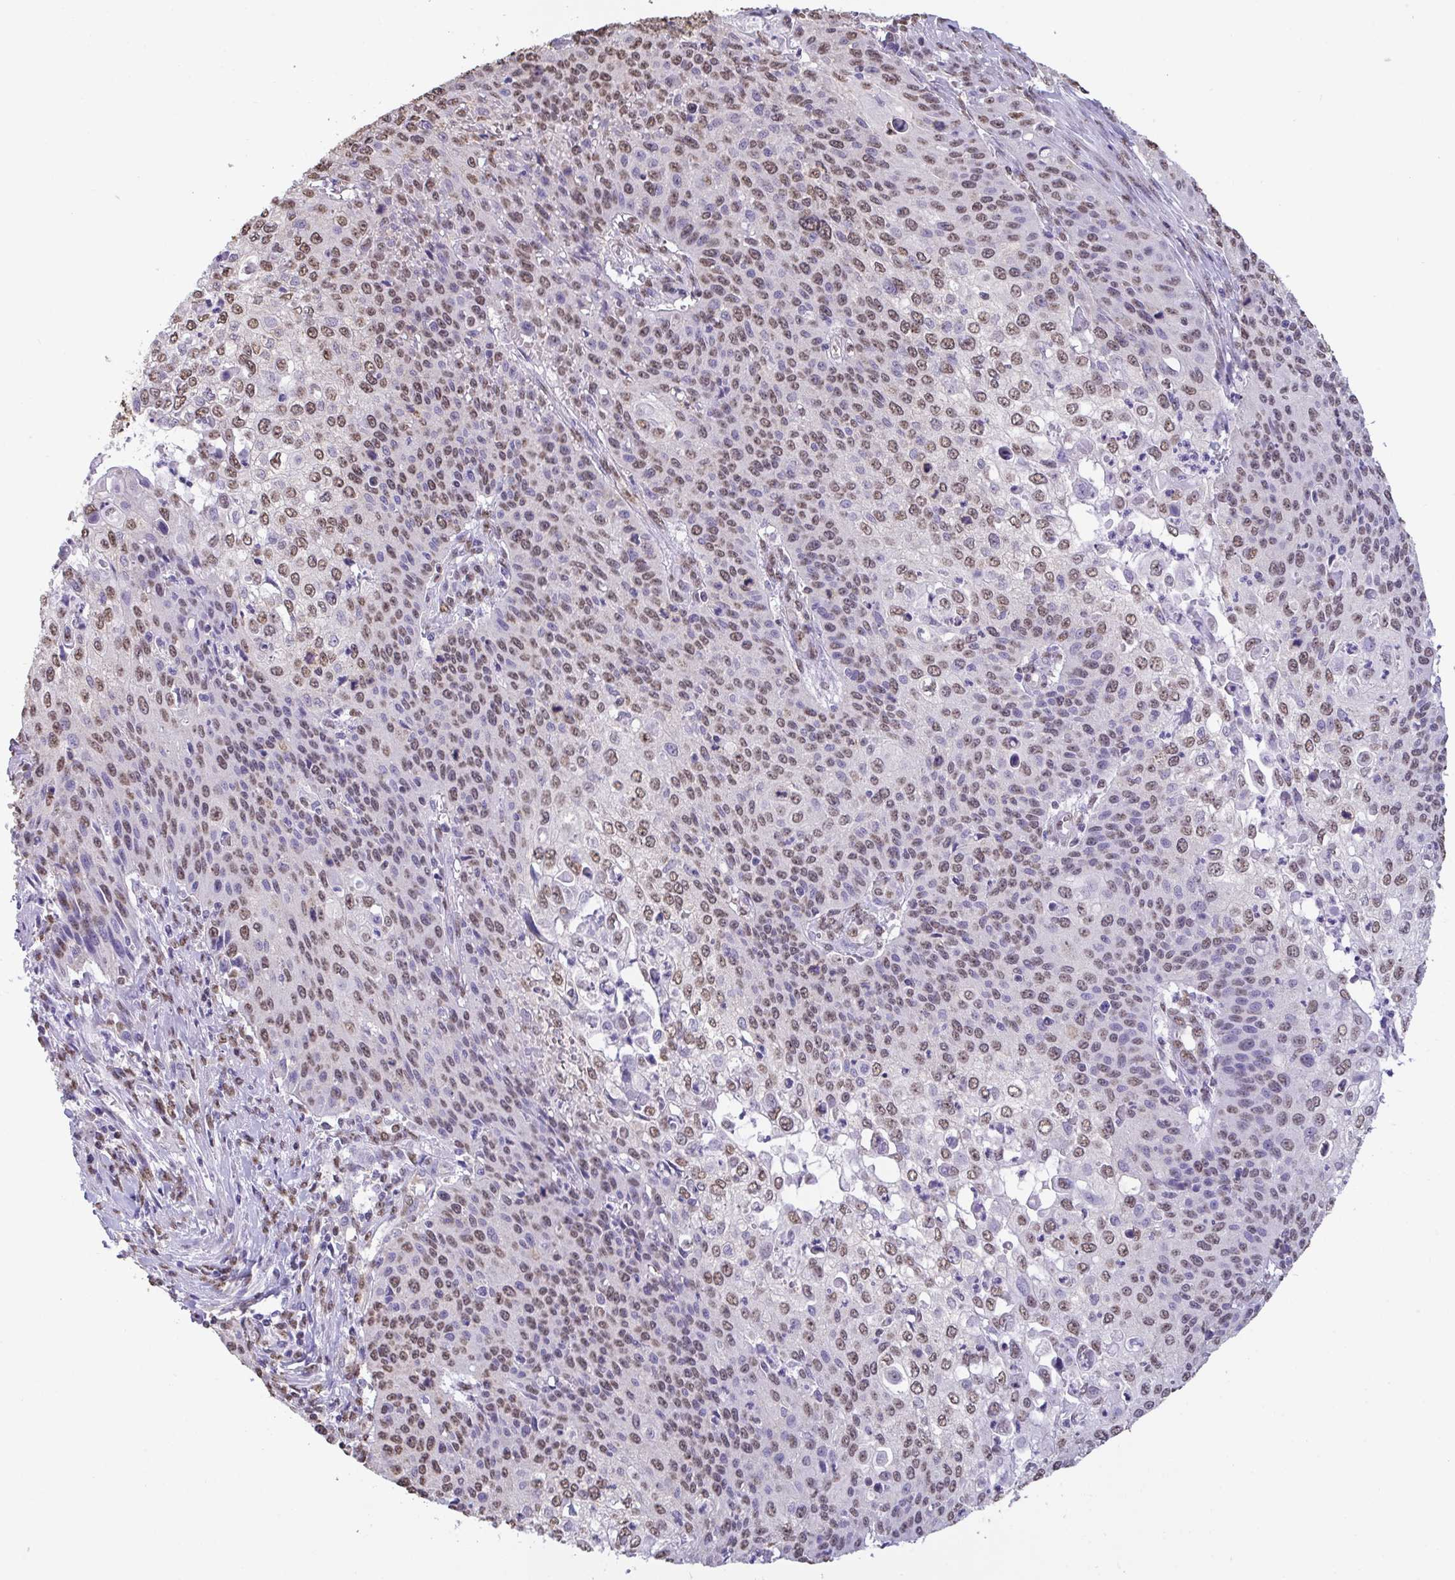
{"staining": {"intensity": "moderate", "quantity": ">75%", "location": "nuclear"}, "tissue": "cervical cancer", "cell_type": "Tumor cells", "image_type": "cancer", "snomed": [{"axis": "morphology", "description": "Squamous cell carcinoma, NOS"}, {"axis": "topography", "description": "Cervix"}], "caption": "Immunohistochemistry (IHC) of human cervical squamous cell carcinoma displays medium levels of moderate nuclear positivity in approximately >75% of tumor cells.", "gene": "SEMA6B", "patient": {"sex": "female", "age": 65}}